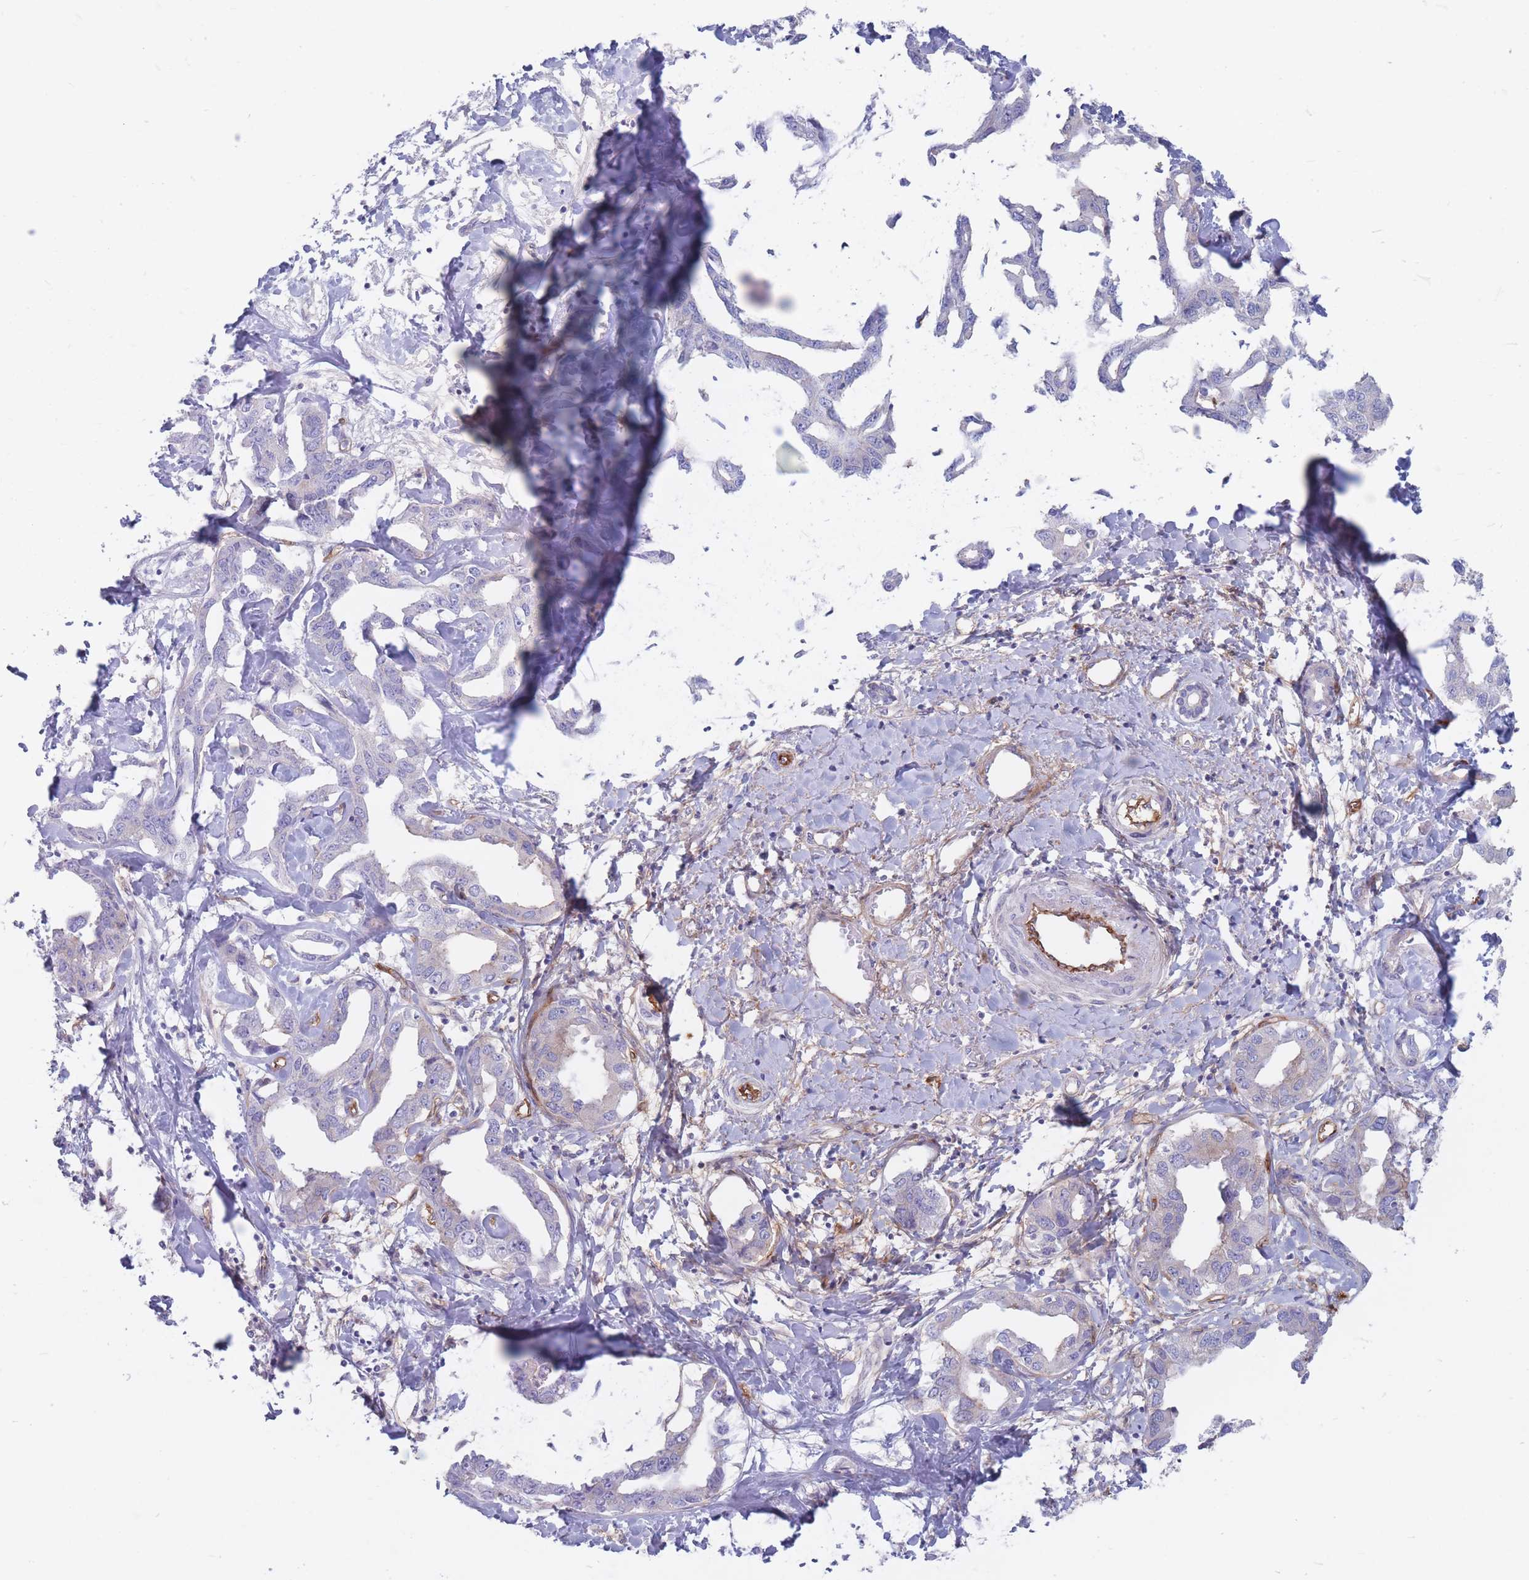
{"staining": {"intensity": "negative", "quantity": "none", "location": "none"}, "tissue": "liver cancer", "cell_type": "Tumor cells", "image_type": "cancer", "snomed": [{"axis": "morphology", "description": "Cholangiocarcinoma"}, {"axis": "topography", "description": "Liver"}], "caption": "IHC histopathology image of human liver cancer stained for a protein (brown), which displays no positivity in tumor cells.", "gene": "PLPP1", "patient": {"sex": "male", "age": 59}}